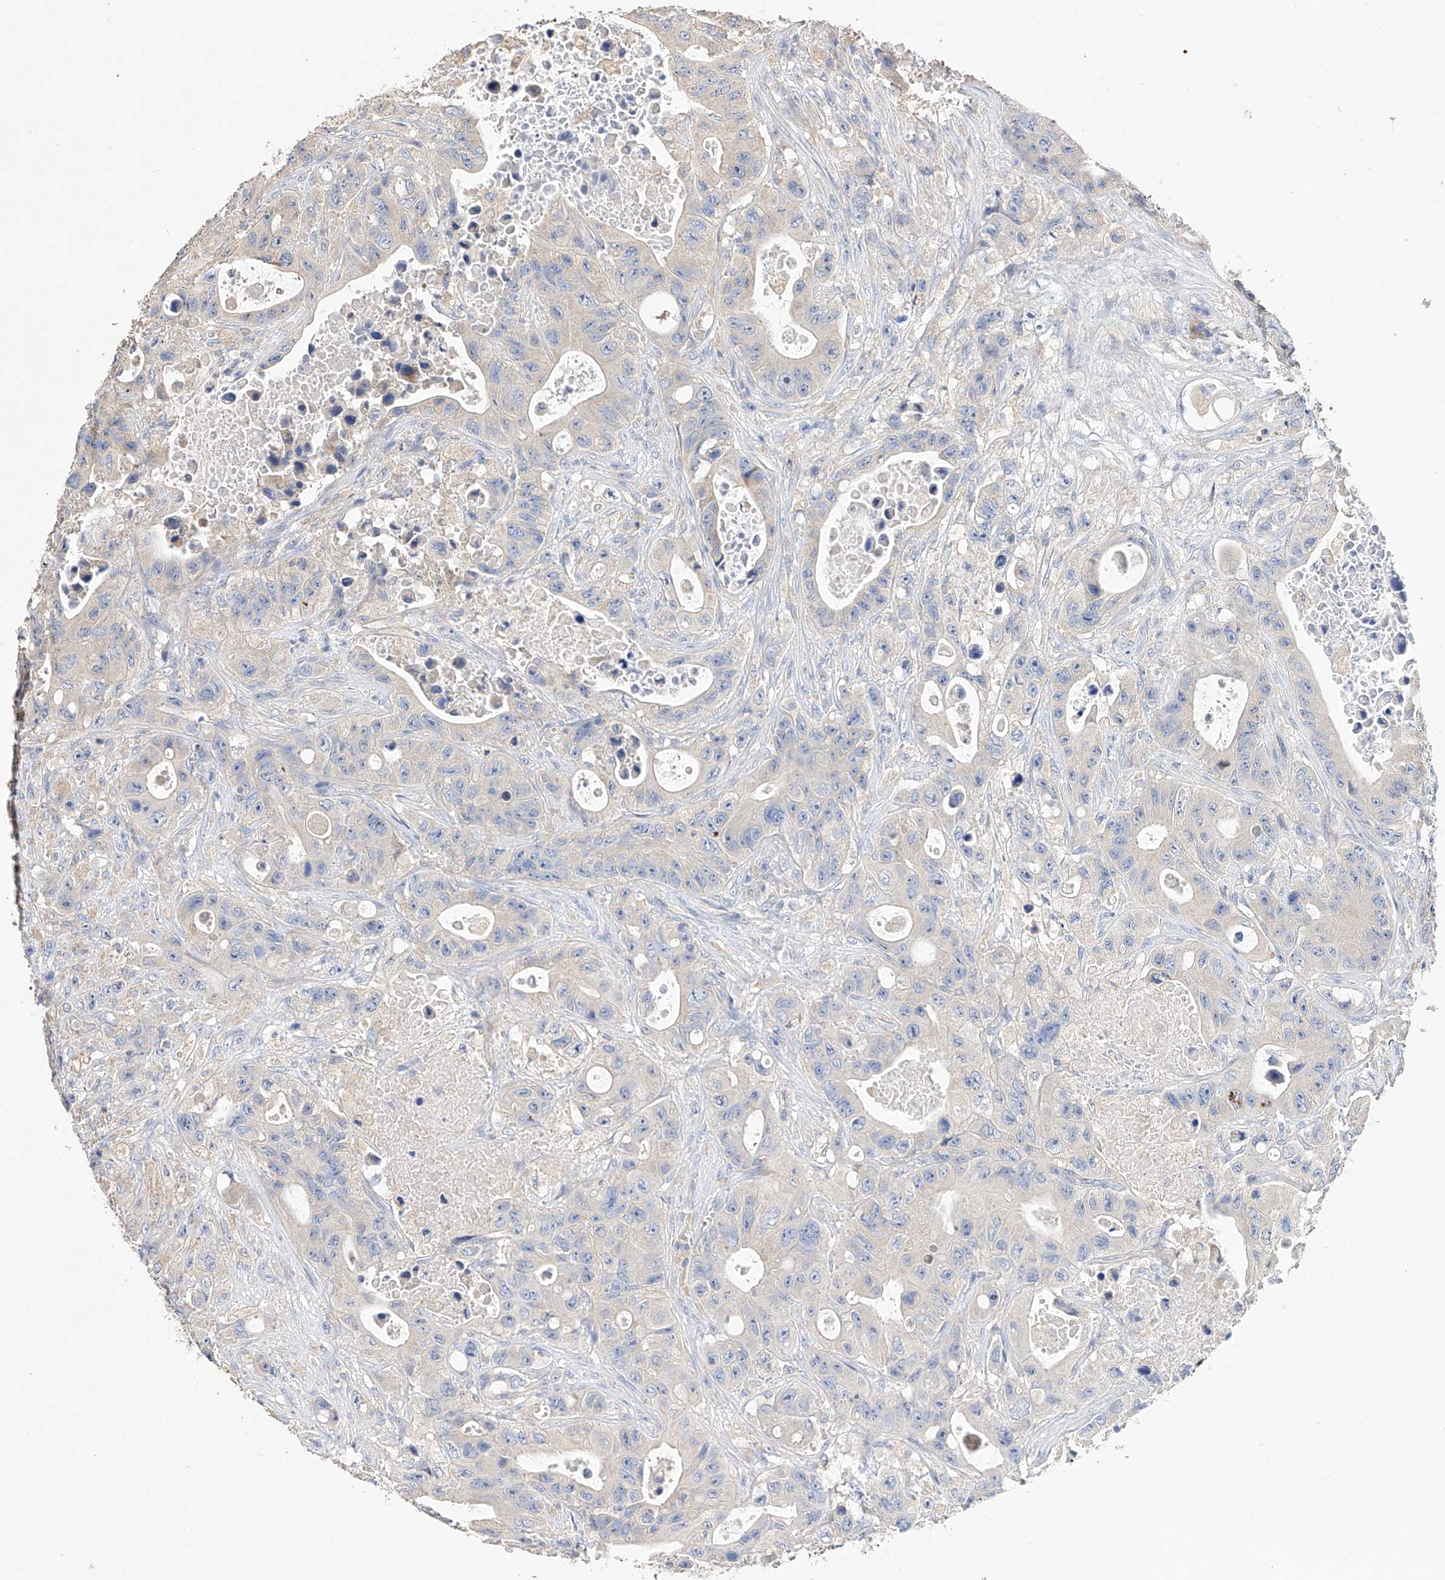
{"staining": {"intensity": "negative", "quantity": "none", "location": "none"}, "tissue": "colorectal cancer", "cell_type": "Tumor cells", "image_type": "cancer", "snomed": [{"axis": "morphology", "description": "Adenocarcinoma, NOS"}, {"axis": "topography", "description": "Colon"}], "caption": "This is a micrograph of immunohistochemistry (IHC) staining of adenocarcinoma (colorectal), which shows no positivity in tumor cells.", "gene": "AMD1", "patient": {"sex": "female", "age": 46}}